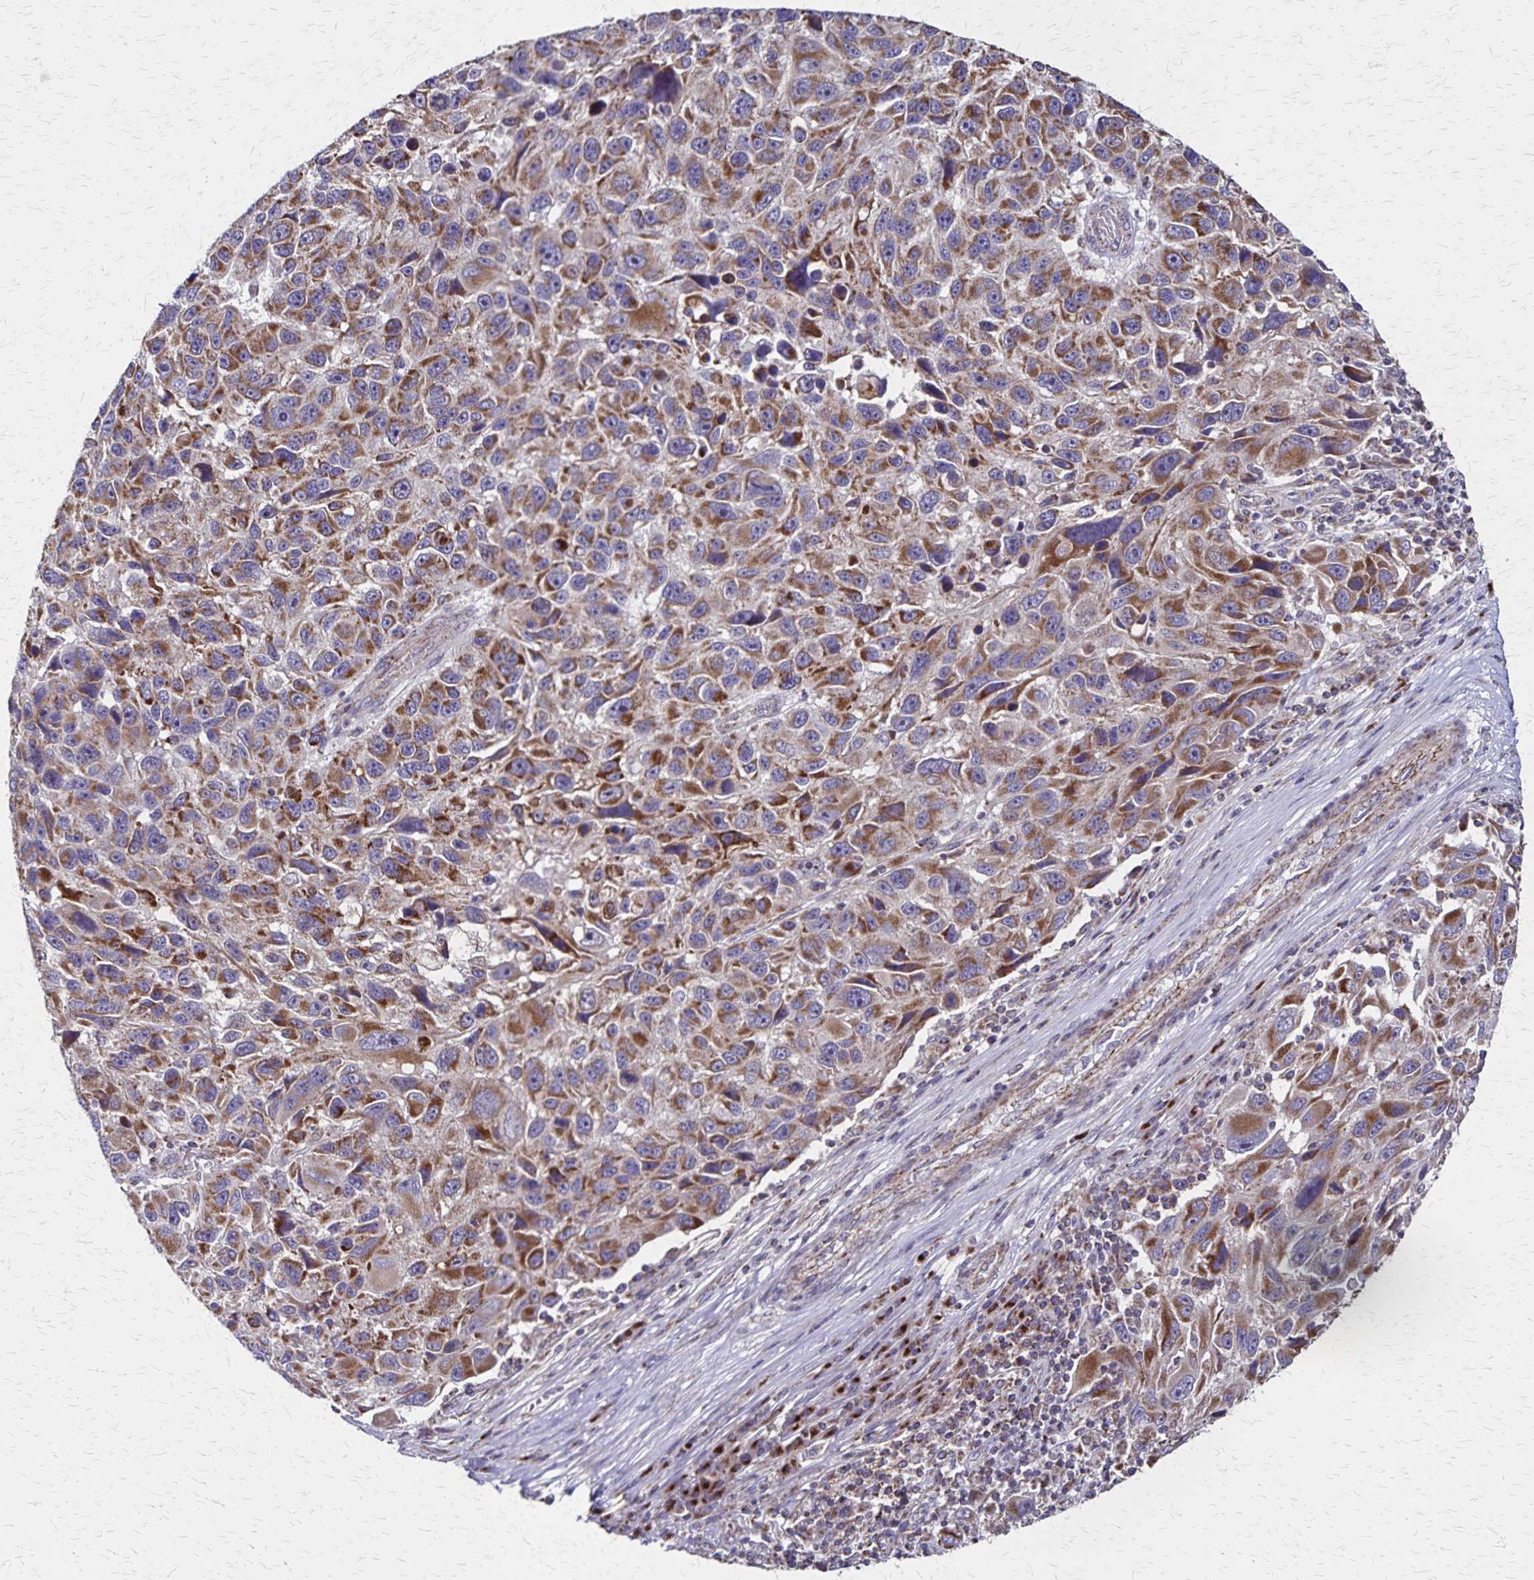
{"staining": {"intensity": "moderate", "quantity": ">75%", "location": "cytoplasmic/membranous"}, "tissue": "melanoma", "cell_type": "Tumor cells", "image_type": "cancer", "snomed": [{"axis": "morphology", "description": "Malignant melanoma, NOS"}, {"axis": "topography", "description": "Skin"}], "caption": "High-magnification brightfield microscopy of melanoma stained with DAB (brown) and counterstained with hematoxylin (blue). tumor cells exhibit moderate cytoplasmic/membranous staining is appreciated in approximately>75% of cells.", "gene": "NFS1", "patient": {"sex": "male", "age": 53}}